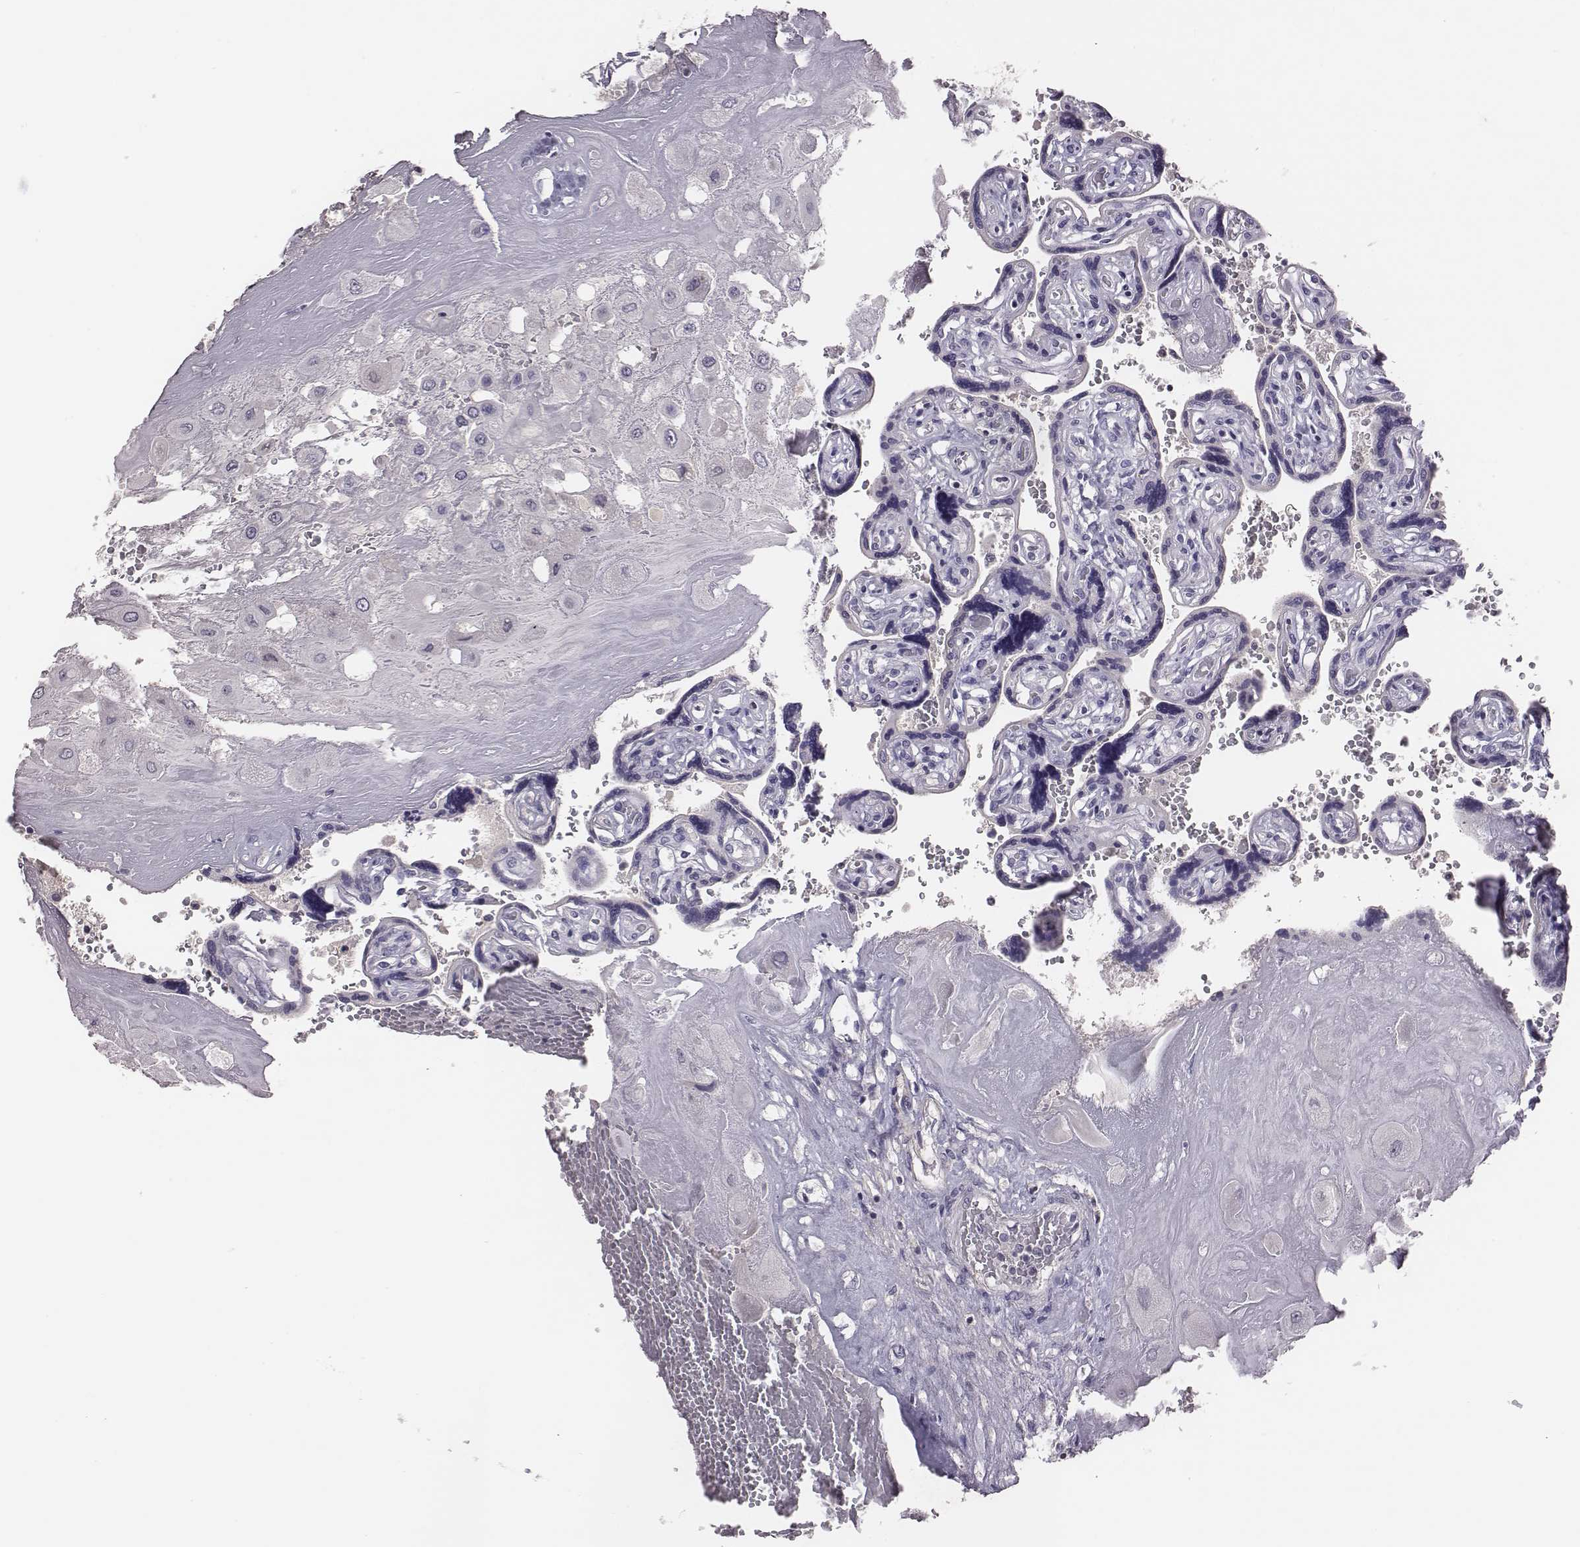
{"staining": {"intensity": "negative", "quantity": "none", "location": "none"}, "tissue": "placenta", "cell_type": "Decidual cells", "image_type": "normal", "snomed": [{"axis": "morphology", "description": "Normal tissue, NOS"}, {"axis": "topography", "description": "Placenta"}], "caption": "High power microscopy photomicrograph of an immunohistochemistry micrograph of benign placenta, revealing no significant expression in decidual cells.", "gene": "EN1", "patient": {"sex": "female", "age": 32}}